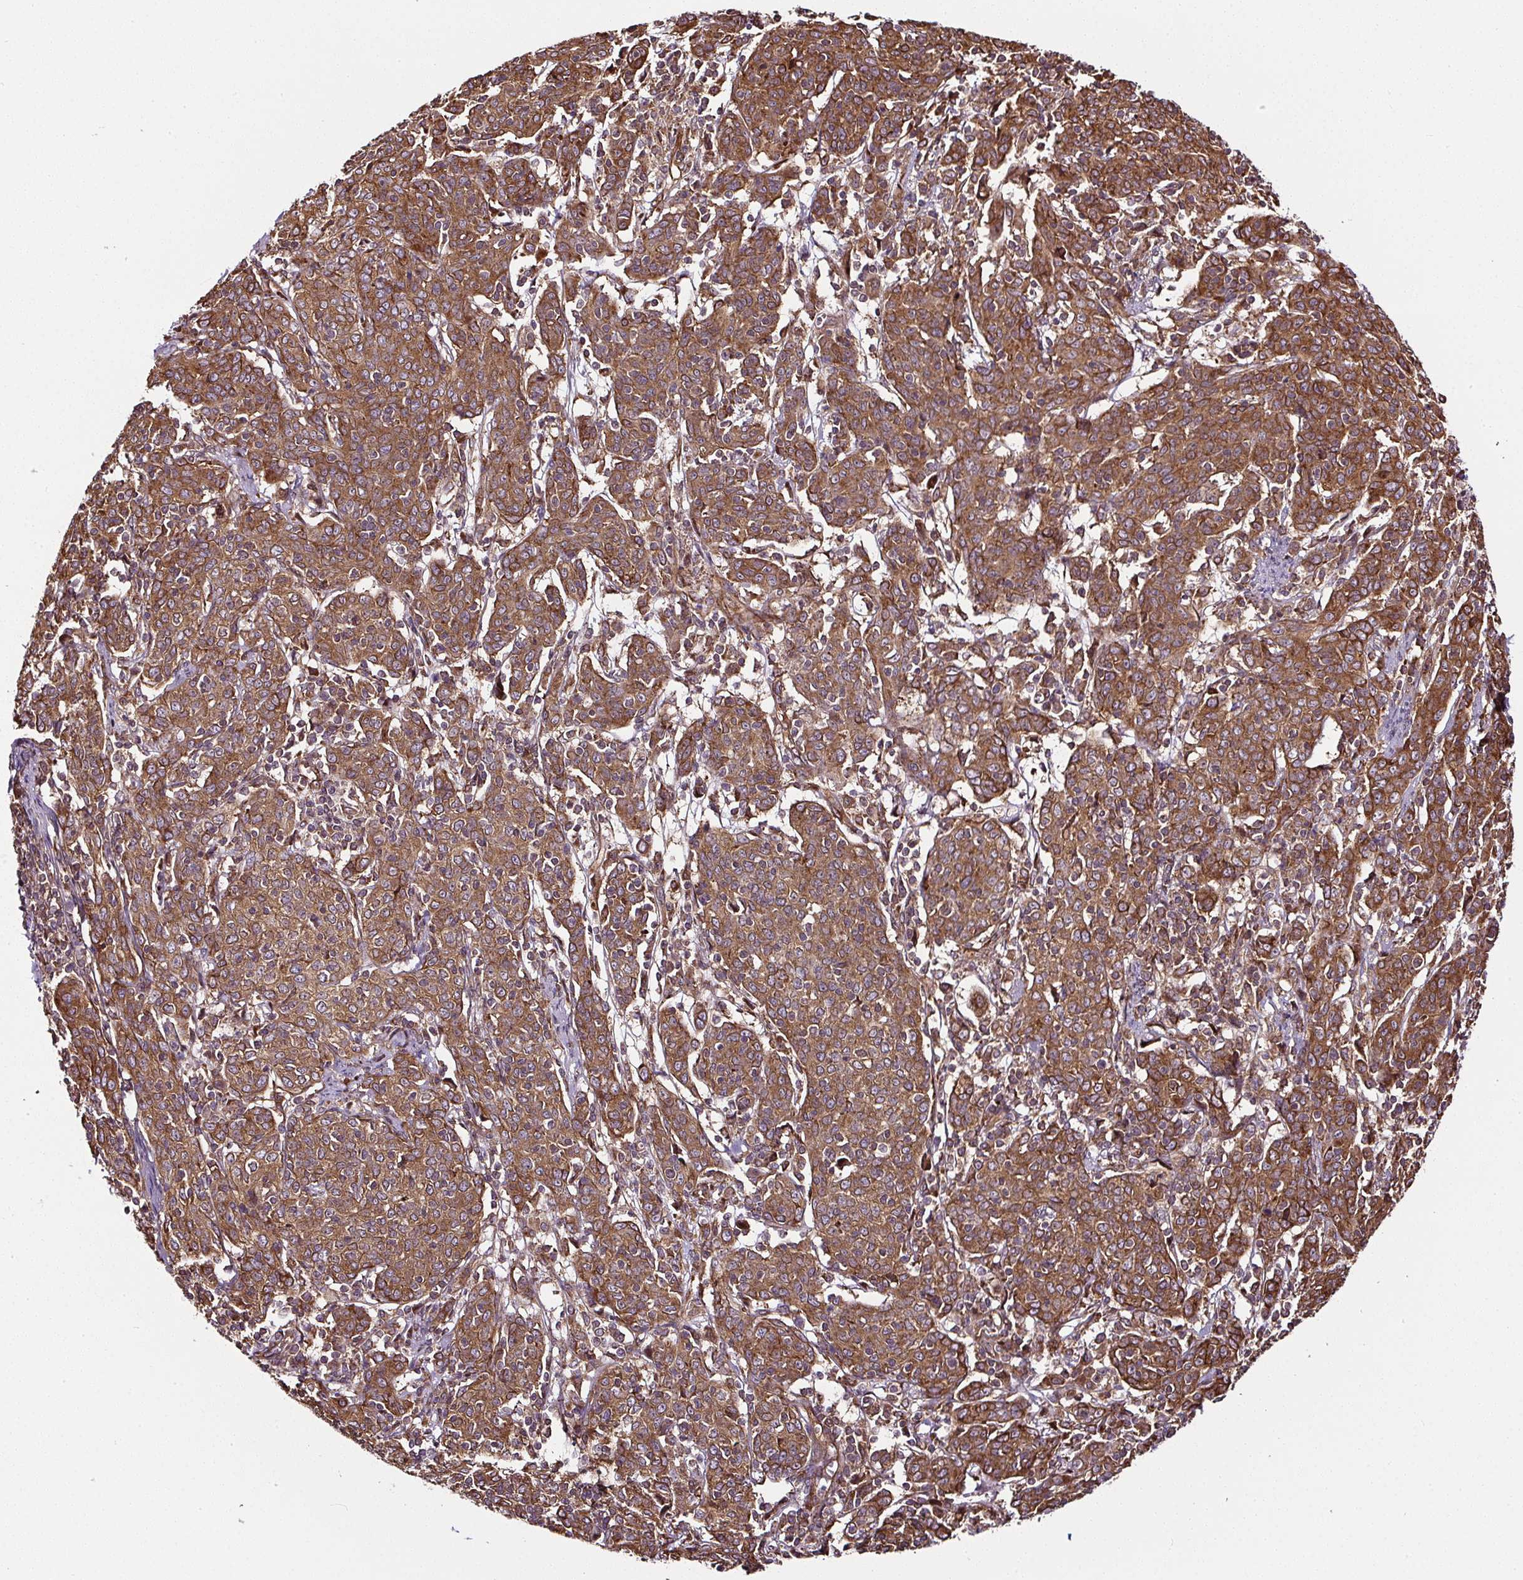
{"staining": {"intensity": "moderate", "quantity": ">75%", "location": "cytoplasmic/membranous"}, "tissue": "cervical cancer", "cell_type": "Tumor cells", "image_type": "cancer", "snomed": [{"axis": "morphology", "description": "Squamous cell carcinoma, NOS"}, {"axis": "topography", "description": "Cervix"}], "caption": "DAB (3,3'-diaminobenzidine) immunohistochemical staining of human cervical cancer displays moderate cytoplasmic/membranous protein positivity in approximately >75% of tumor cells.", "gene": "KDM4E", "patient": {"sex": "female", "age": 67}}